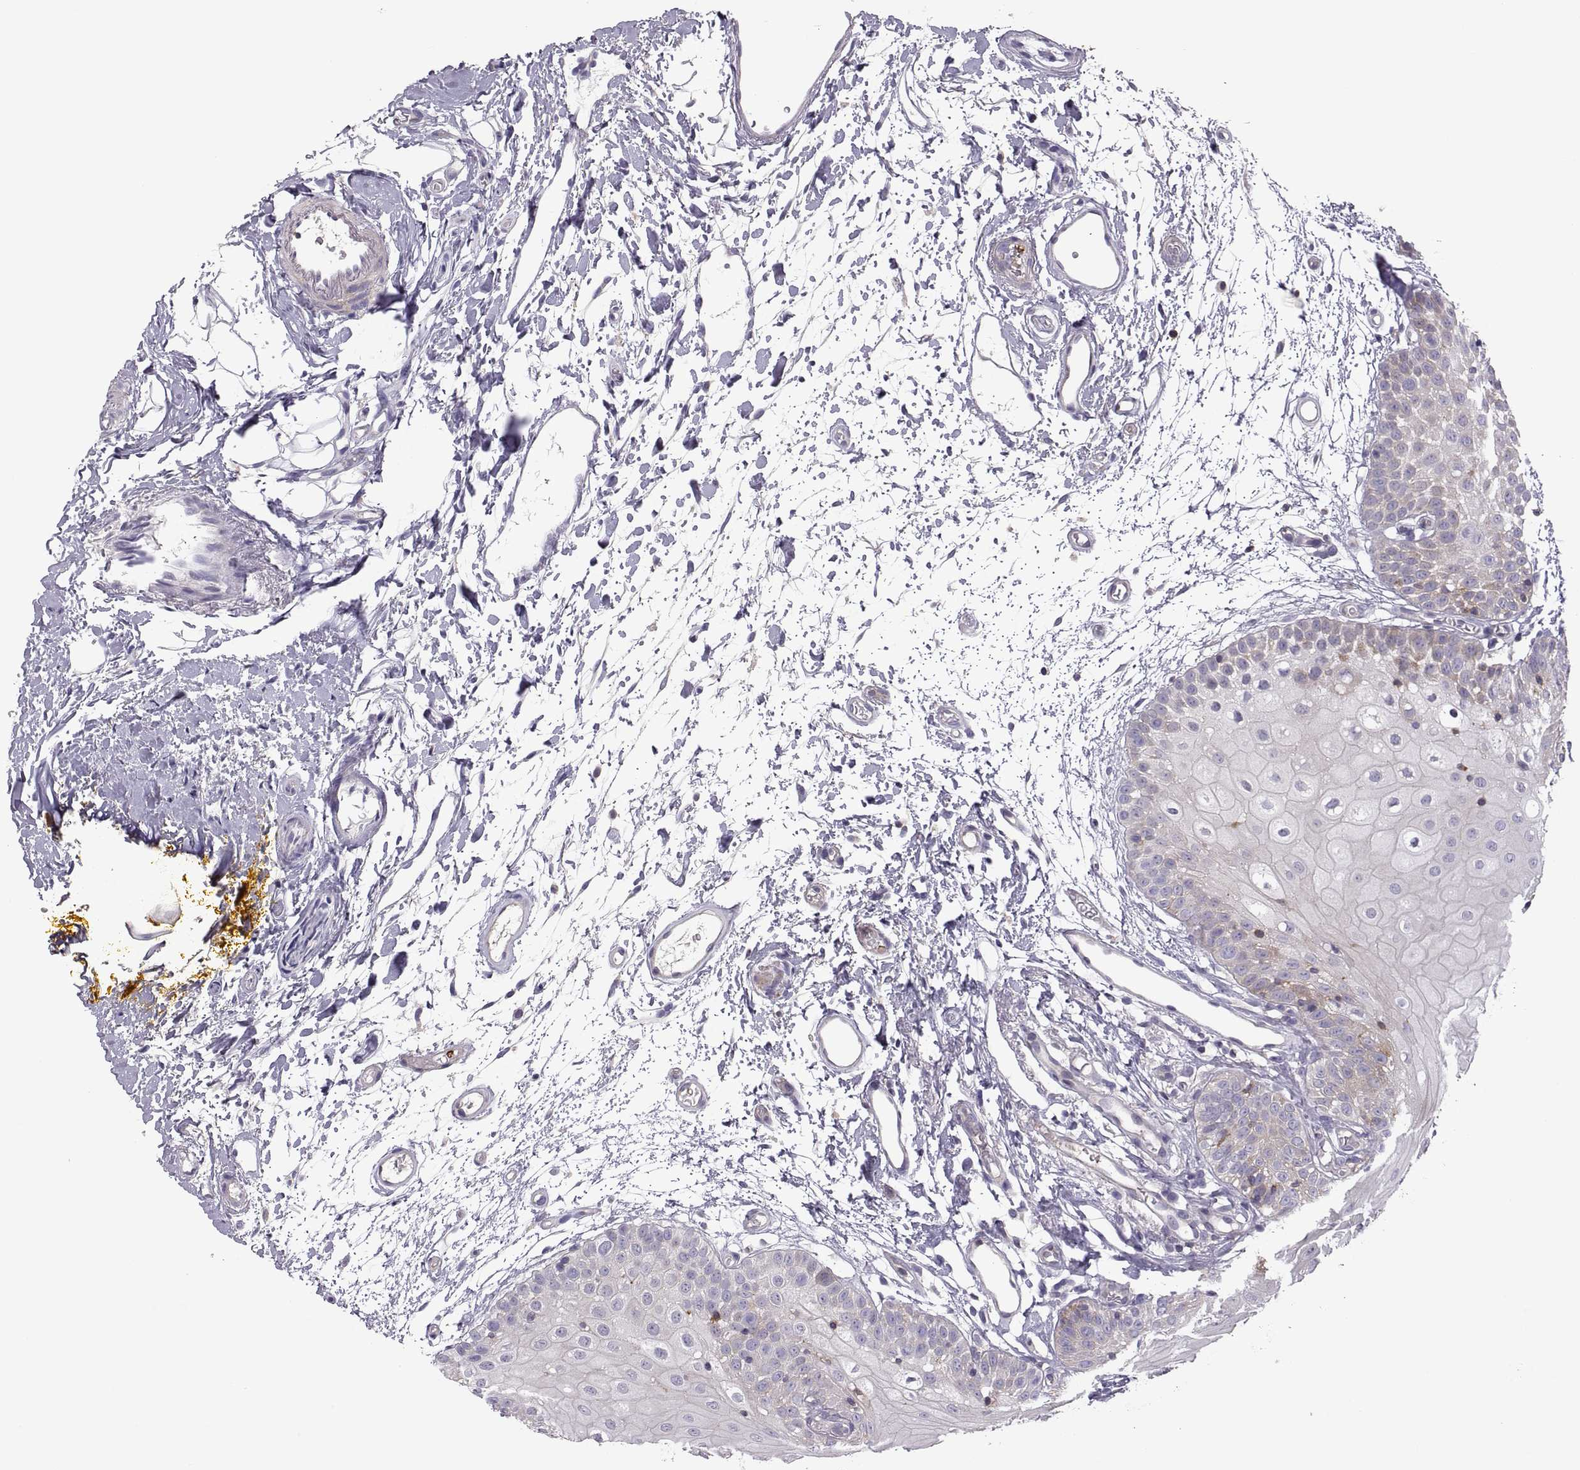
{"staining": {"intensity": "moderate", "quantity": "25%-75%", "location": "cytoplasmic/membranous"}, "tissue": "oral mucosa", "cell_type": "Squamous epithelial cells", "image_type": "normal", "snomed": [{"axis": "morphology", "description": "Normal tissue, NOS"}, {"axis": "morphology", "description": "Squamous cell carcinoma, NOS"}, {"axis": "topography", "description": "Oral tissue"}, {"axis": "topography", "description": "Head-Neck"}], "caption": "IHC micrograph of unremarkable human oral mucosa stained for a protein (brown), which exhibits medium levels of moderate cytoplasmic/membranous staining in approximately 25%-75% of squamous epithelial cells.", "gene": "SPATA32", "patient": {"sex": "female", "age": 75}}